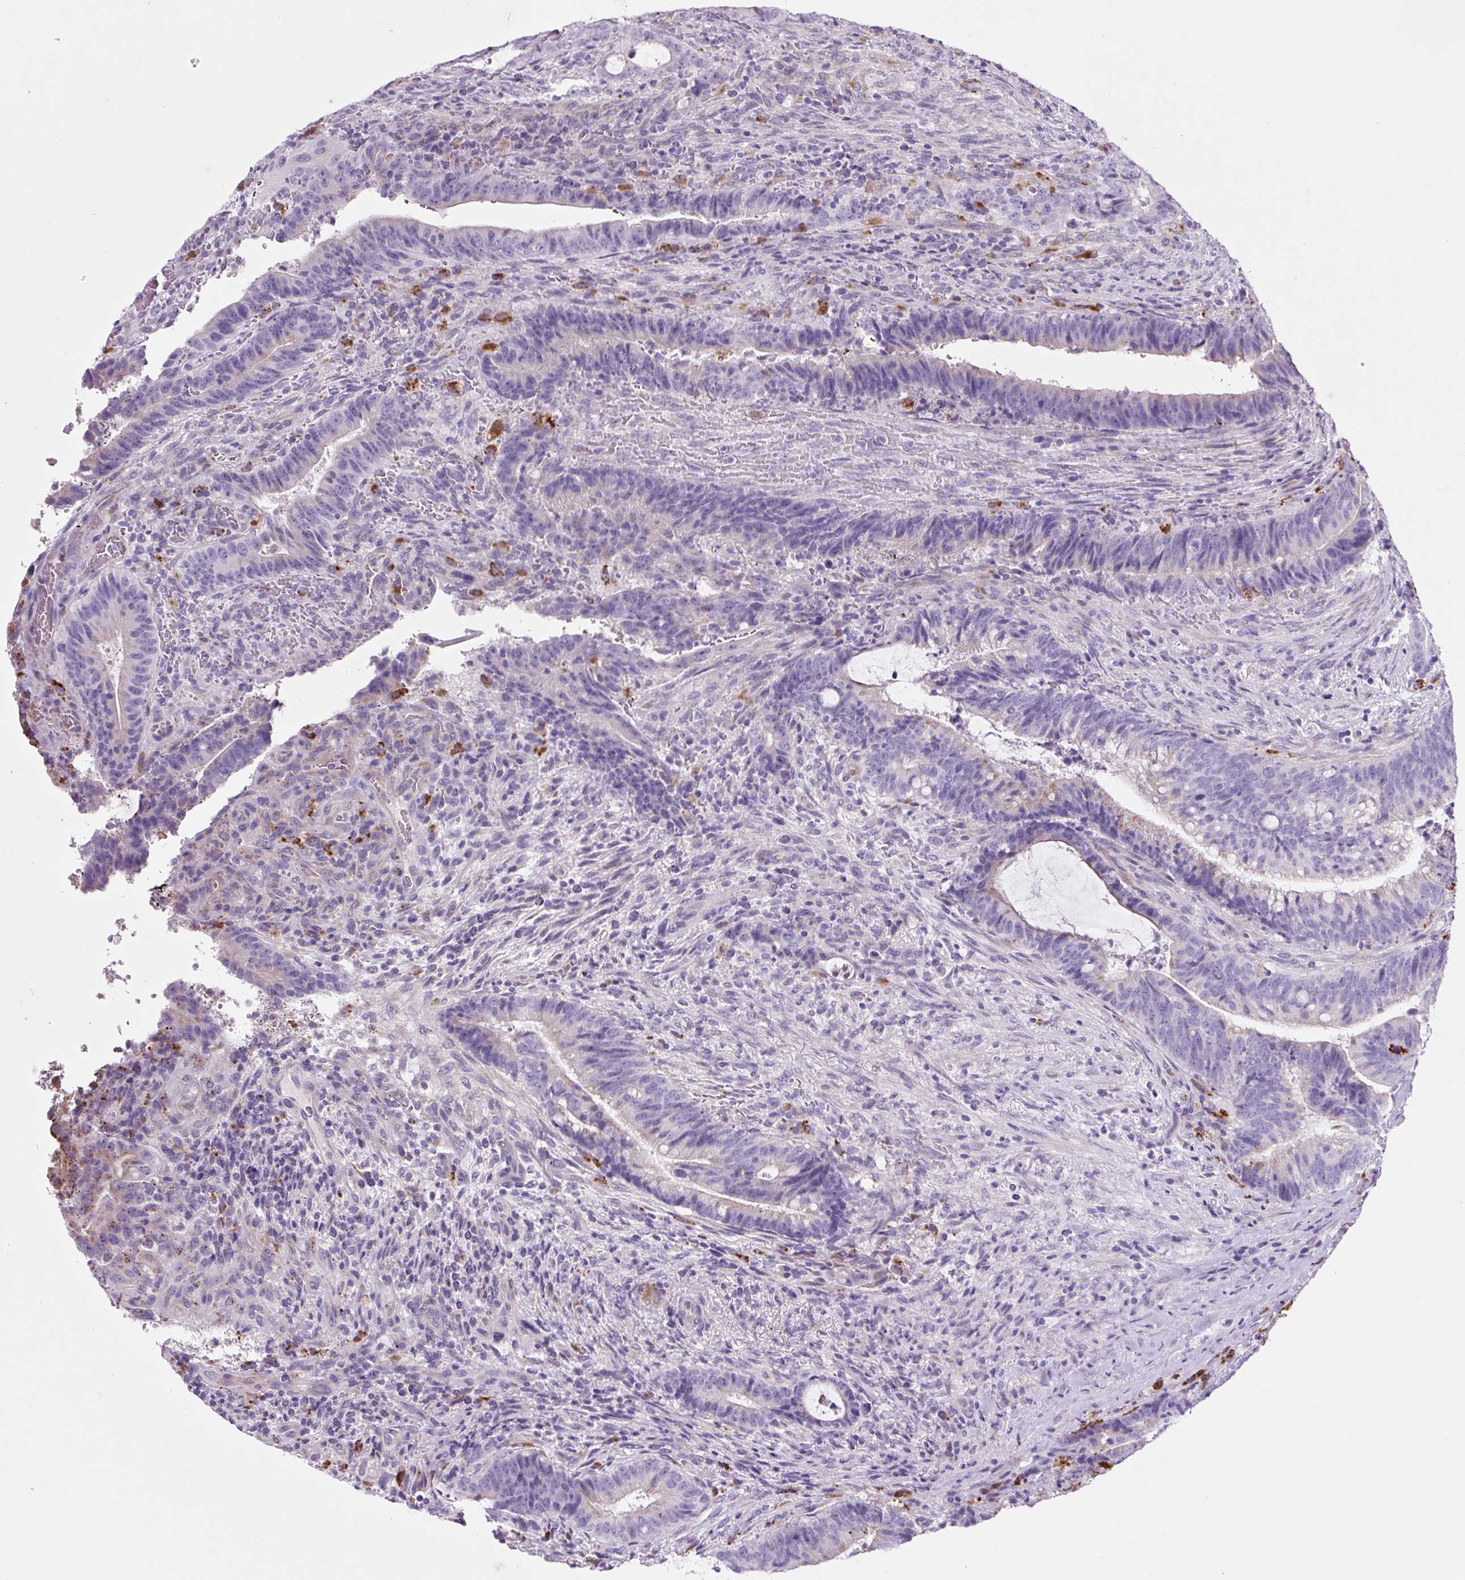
{"staining": {"intensity": "negative", "quantity": "none", "location": "none"}, "tissue": "colorectal cancer", "cell_type": "Tumor cells", "image_type": "cancer", "snomed": [{"axis": "morphology", "description": "Adenocarcinoma, NOS"}, {"axis": "topography", "description": "Colon"}], "caption": "Immunohistochemical staining of human adenocarcinoma (colorectal) shows no significant positivity in tumor cells.", "gene": "LCN10", "patient": {"sex": "female", "age": 43}}